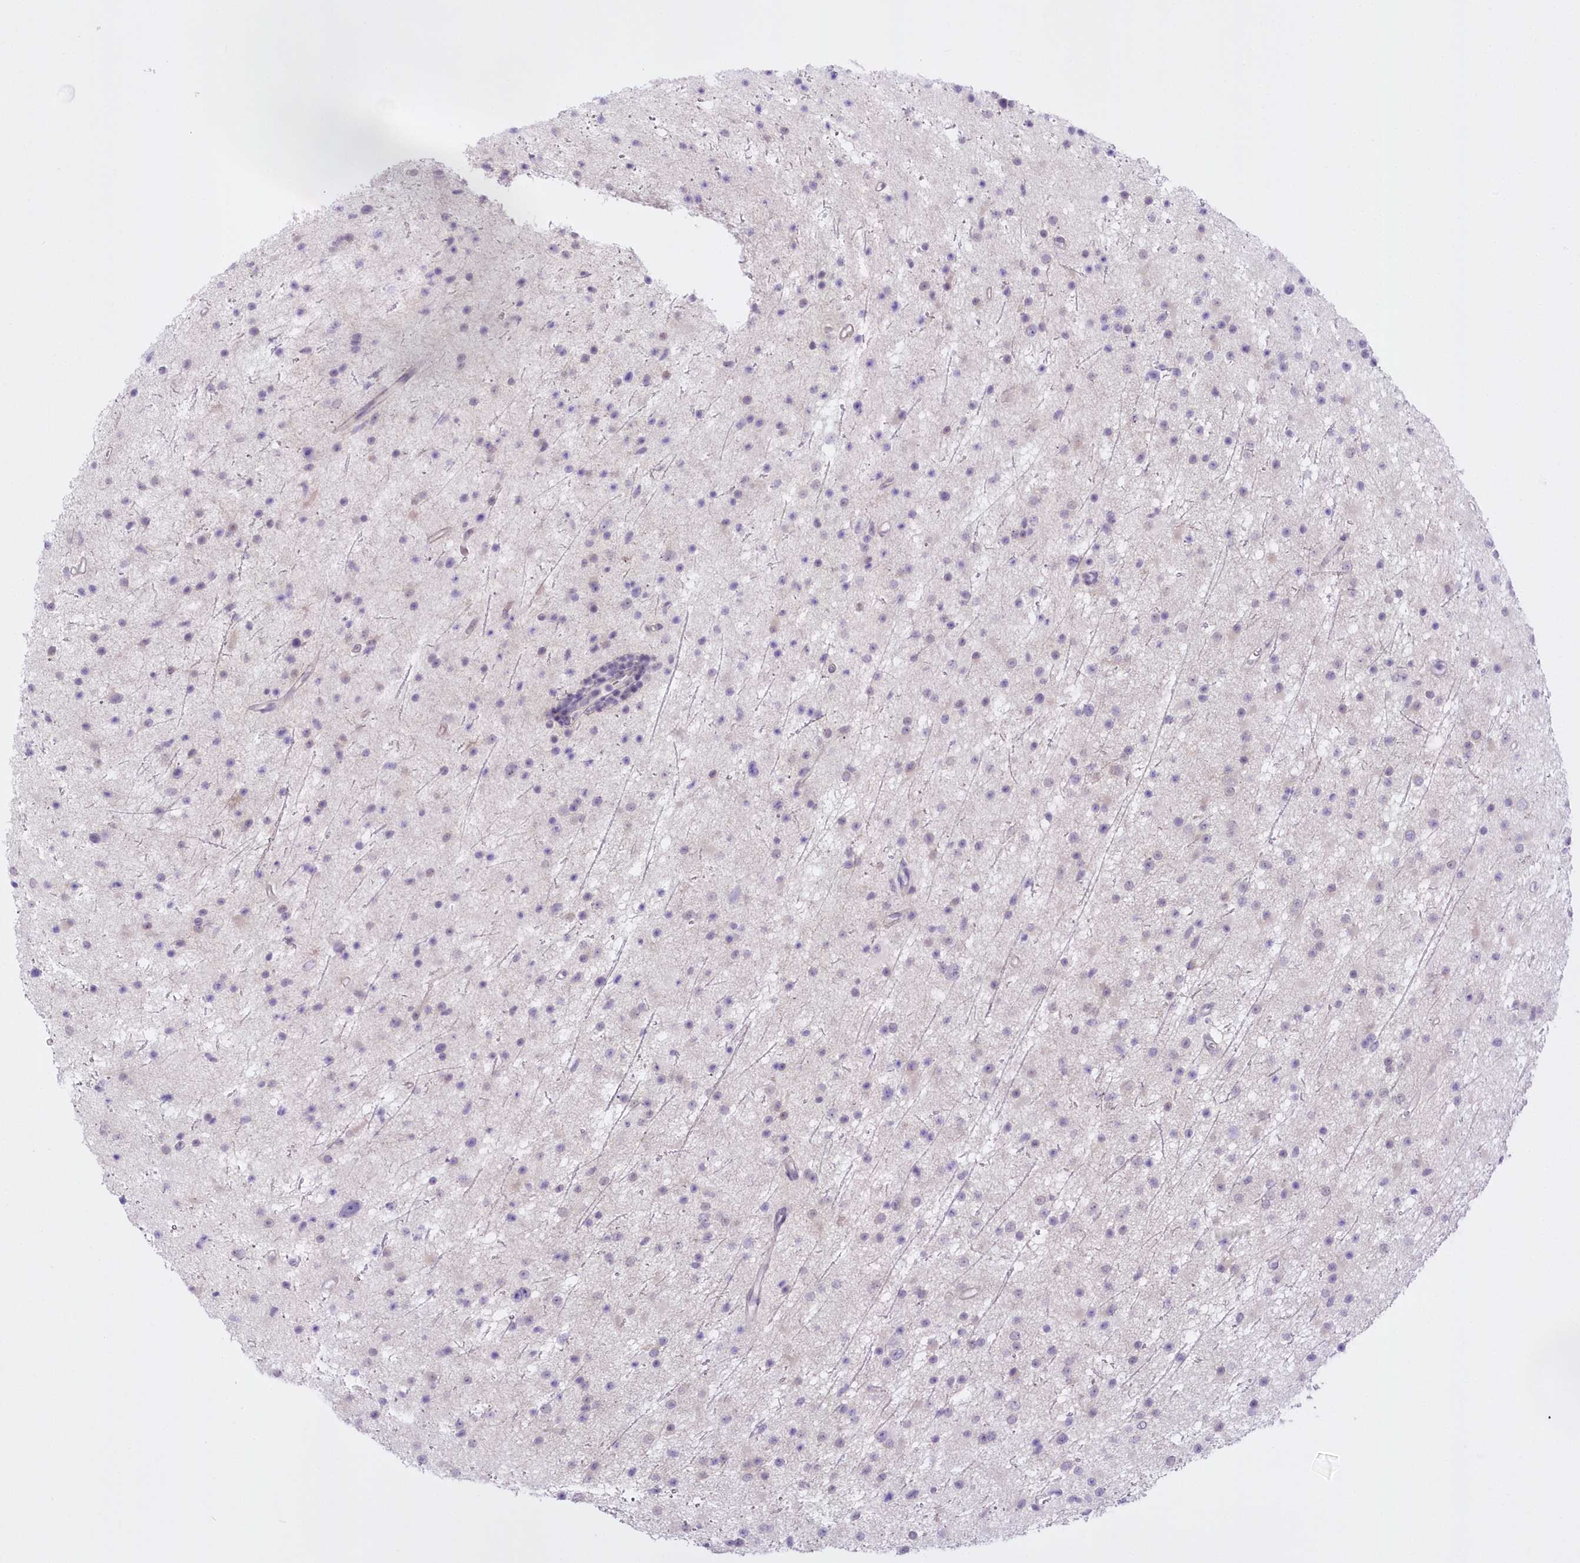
{"staining": {"intensity": "negative", "quantity": "none", "location": "none"}, "tissue": "glioma", "cell_type": "Tumor cells", "image_type": "cancer", "snomed": [{"axis": "morphology", "description": "Glioma, malignant, Low grade"}, {"axis": "topography", "description": "Cerebral cortex"}], "caption": "Tumor cells show no significant protein staining in glioma. (DAB (3,3'-diaminobenzidine) IHC visualized using brightfield microscopy, high magnification).", "gene": "UBA6", "patient": {"sex": "female", "age": 39}}